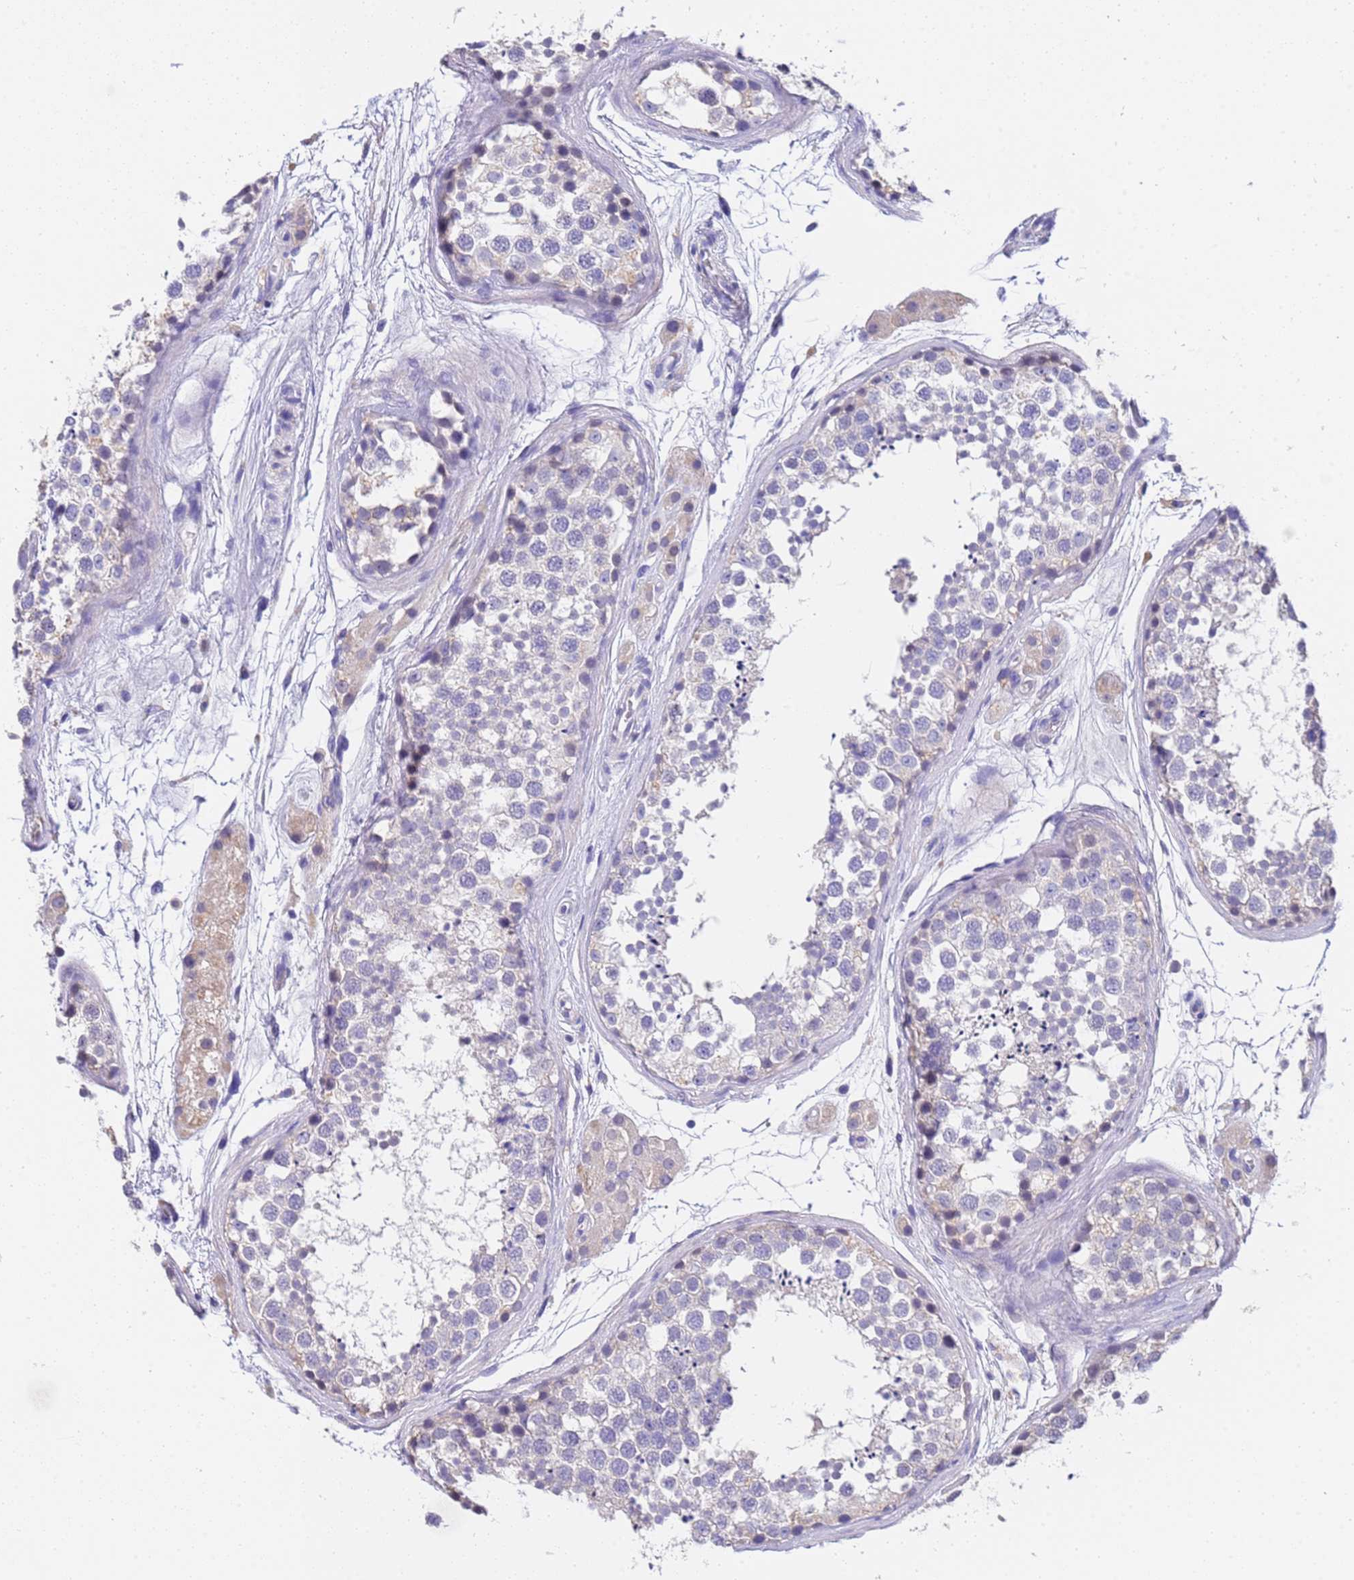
{"staining": {"intensity": "negative", "quantity": "none", "location": "none"}, "tissue": "testis", "cell_type": "Cells in seminiferous ducts", "image_type": "normal", "snomed": [{"axis": "morphology", "description": "Normal tissue, NOS"}, {"axis": "topography", "description": "Testis"}], "caption": "A high-resolution photomicrograph shows immunohistochemistry (IHC) staining of normal testis, which exhibits no significant expression in cells in seminiferous ducts.", "gene": "SLC24A3", "patient": {"sex": "male", "age": 56}}